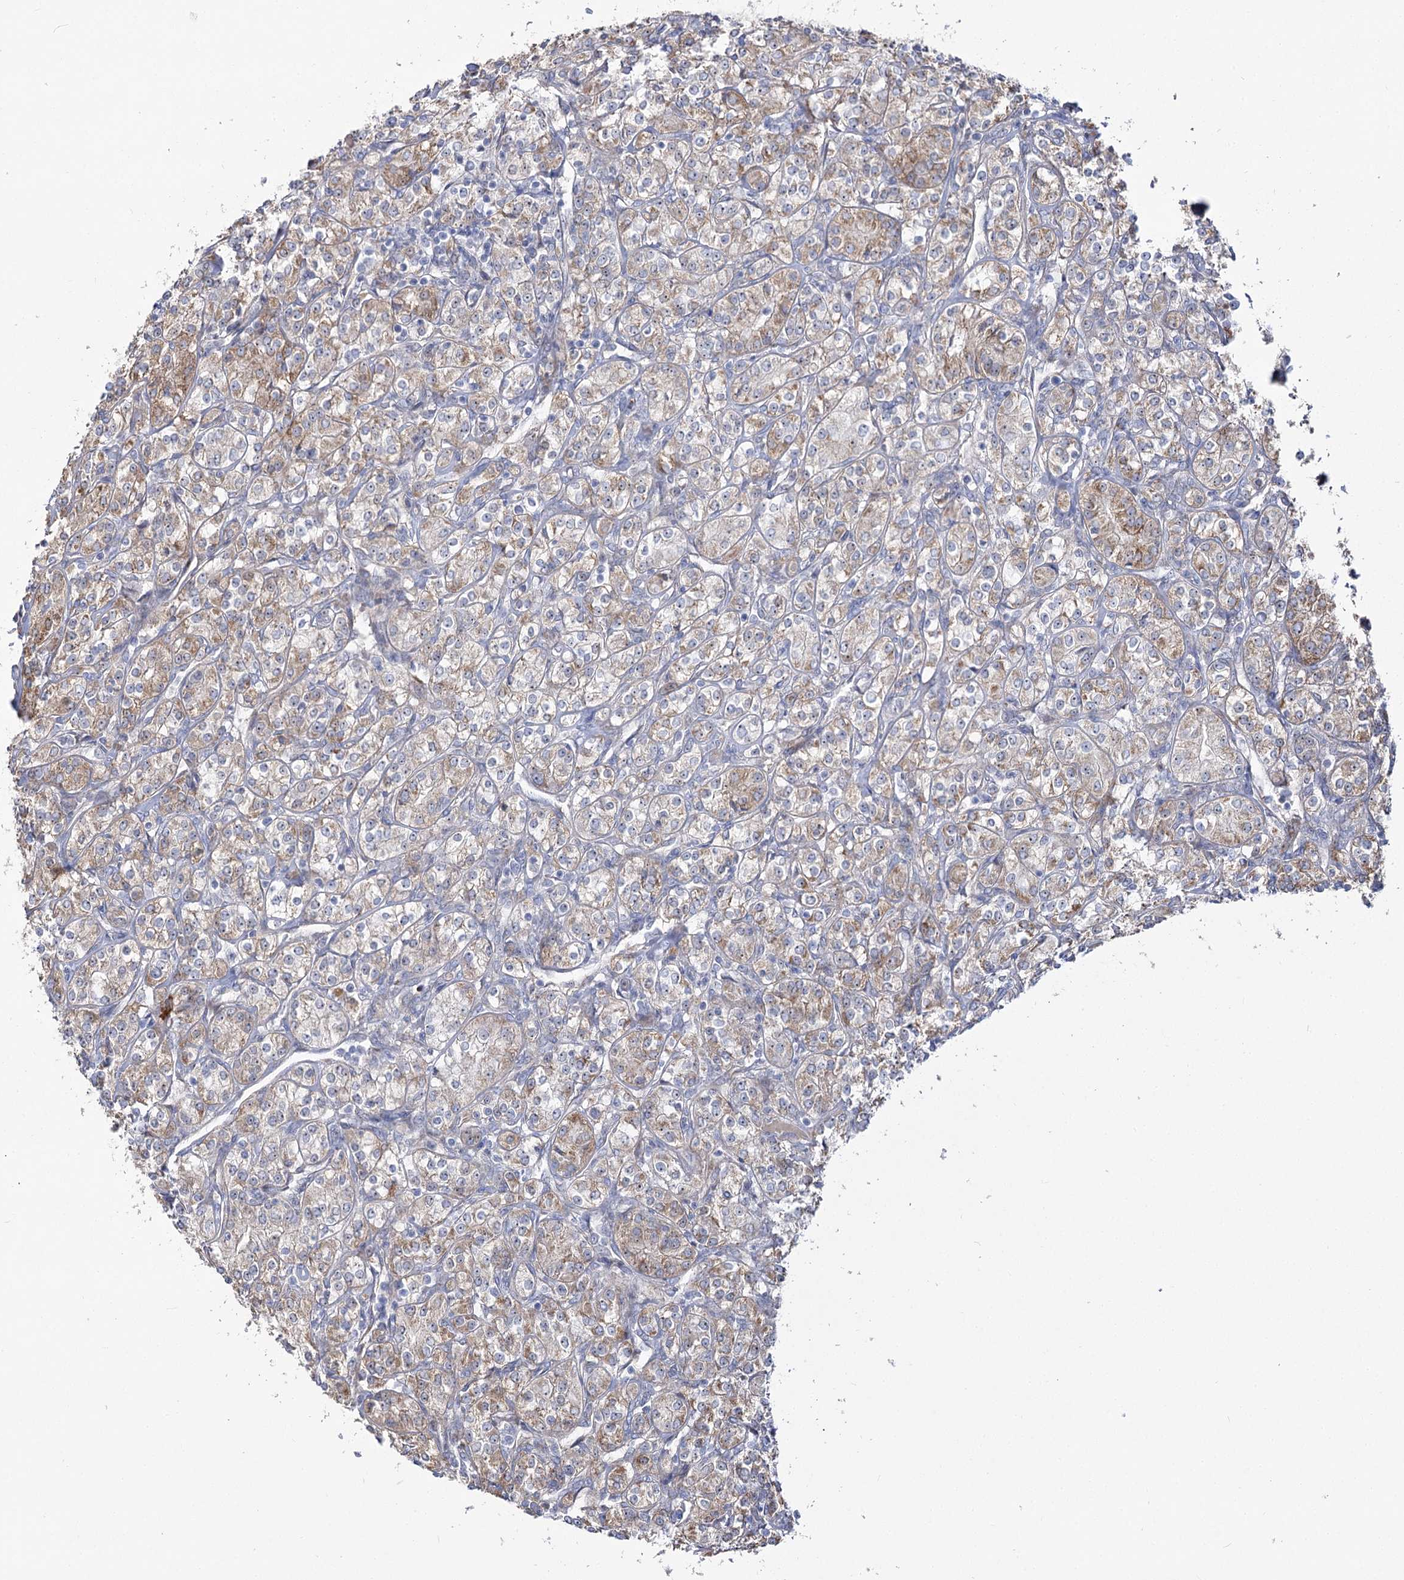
{"staining": {"intensity": "moderate", "quantity": "25%-75%", "location": "cytoplasmic/membranous"}, "tissue": "renal cancer", "cell_type": "Tumor cells", "image_type": "cancer", "snomed": [{"axis": "morphology", "description": "Adenocarcinoma, NOS"}, {"axis": "topography", "description": "Kidney"}], "caption": "The image demonstrates immunohistochemical staining of adenocarcinoma (renal). There is moderate cytoplasmic/membranous expression is appreciated in approximately 25%-75% of tumor cells. Ihc stains the protein of interest in brown and the nuclei are stained blue.", "gene": "SUOX", "patient": {"sex": "male", "age": 77}}